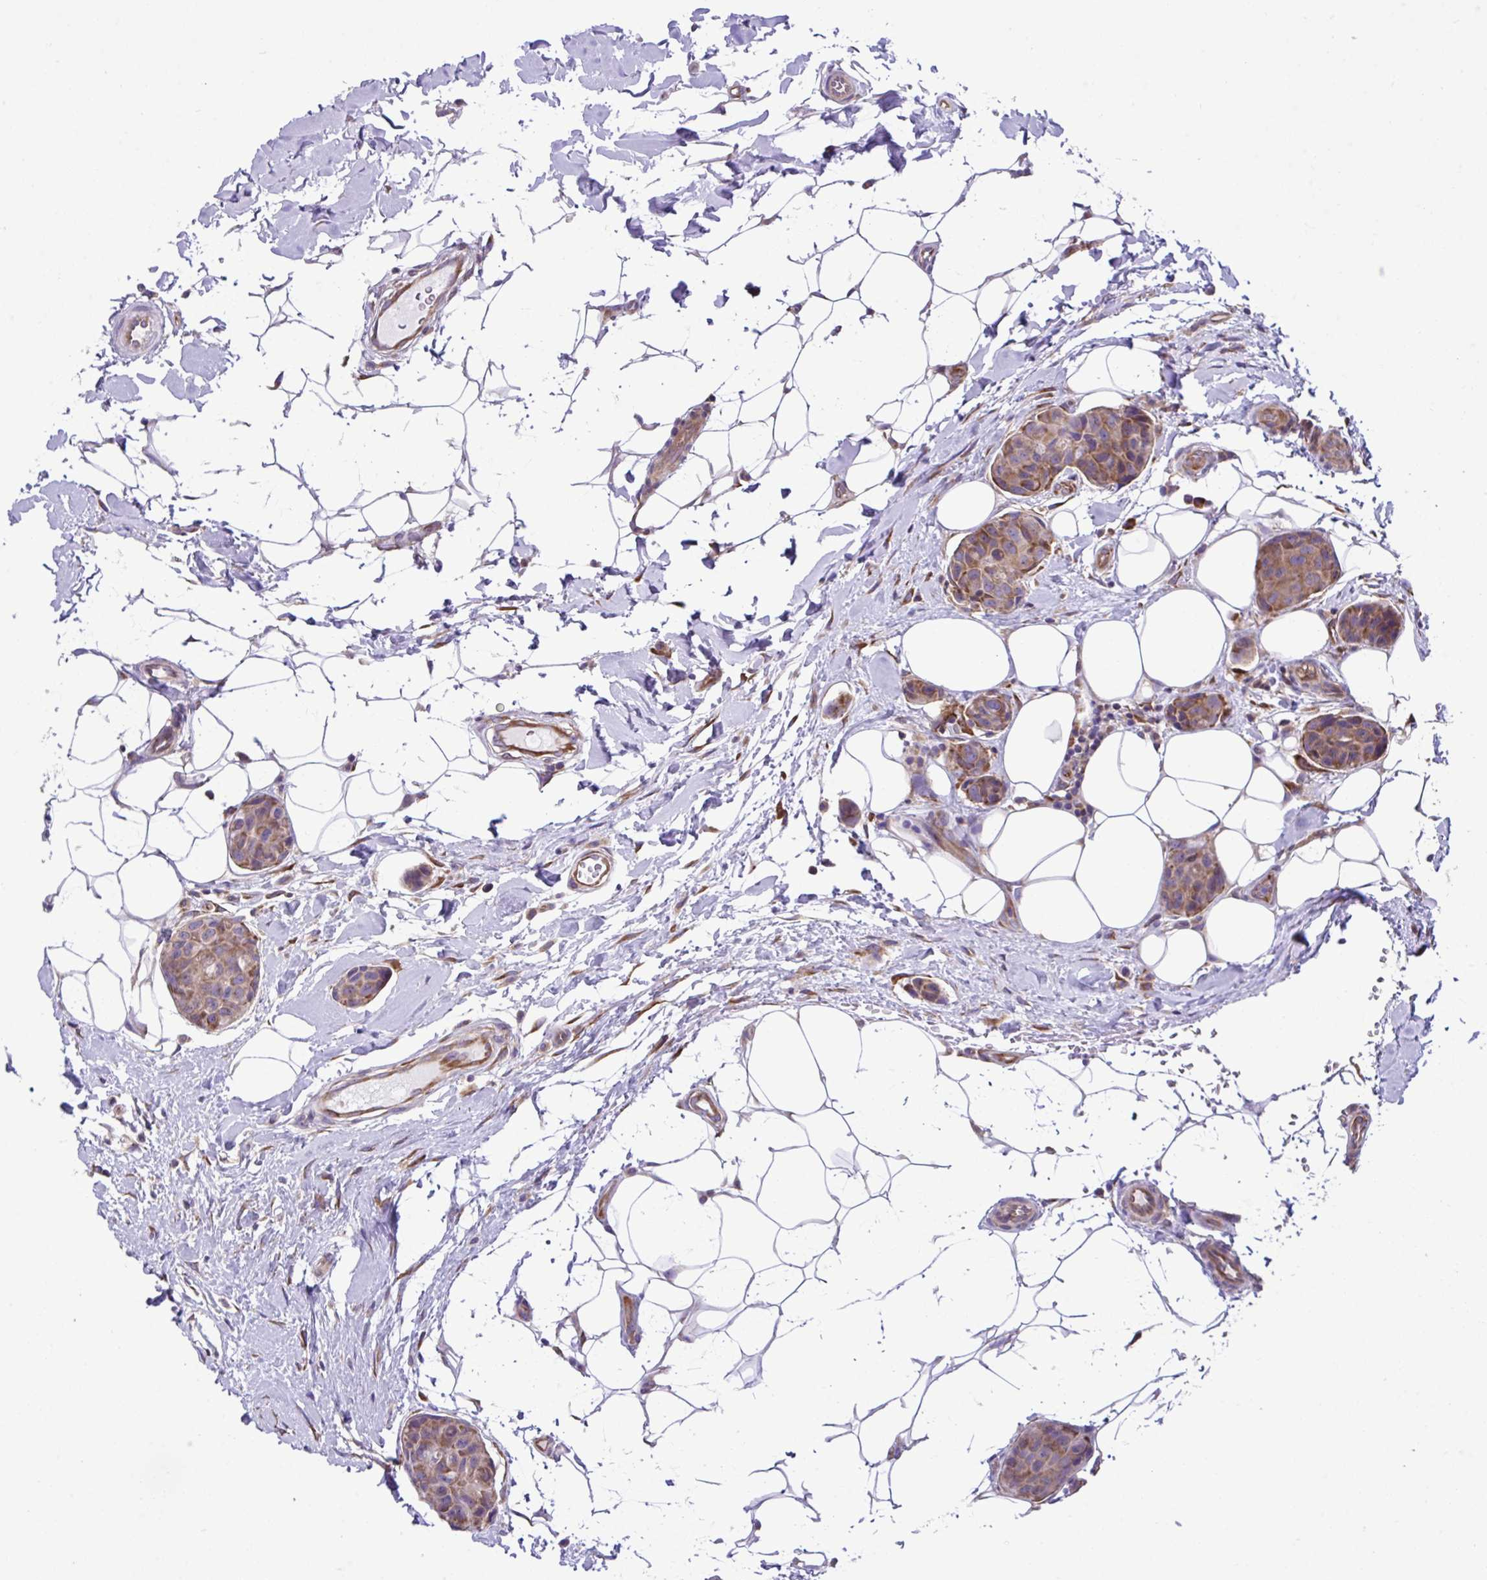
{"staining": {"intensity": "moderate", "quantity": ">75%", "location": "cytoplasmic/membranous"}, "tissue": "breast cancer", "cell_type": "Tumor cells", "image_type": "cancer", "snomed": [{"axis": "morphology", "description": "Duct carcinoma"}, {"axis": "topography", "description": "Breast"}, {"axis": "topography", "description": "Lymph node"}], "caption": "This histopathology image displays immunohistochemistry staining of human infiltrating ductal carcinoma (breast), with medium moderate cytoplasmic/membranous positivity in approximately >75% of tumor cells.", "gene": "RPL7", "patient": {"sex": "female", "age": 80}}